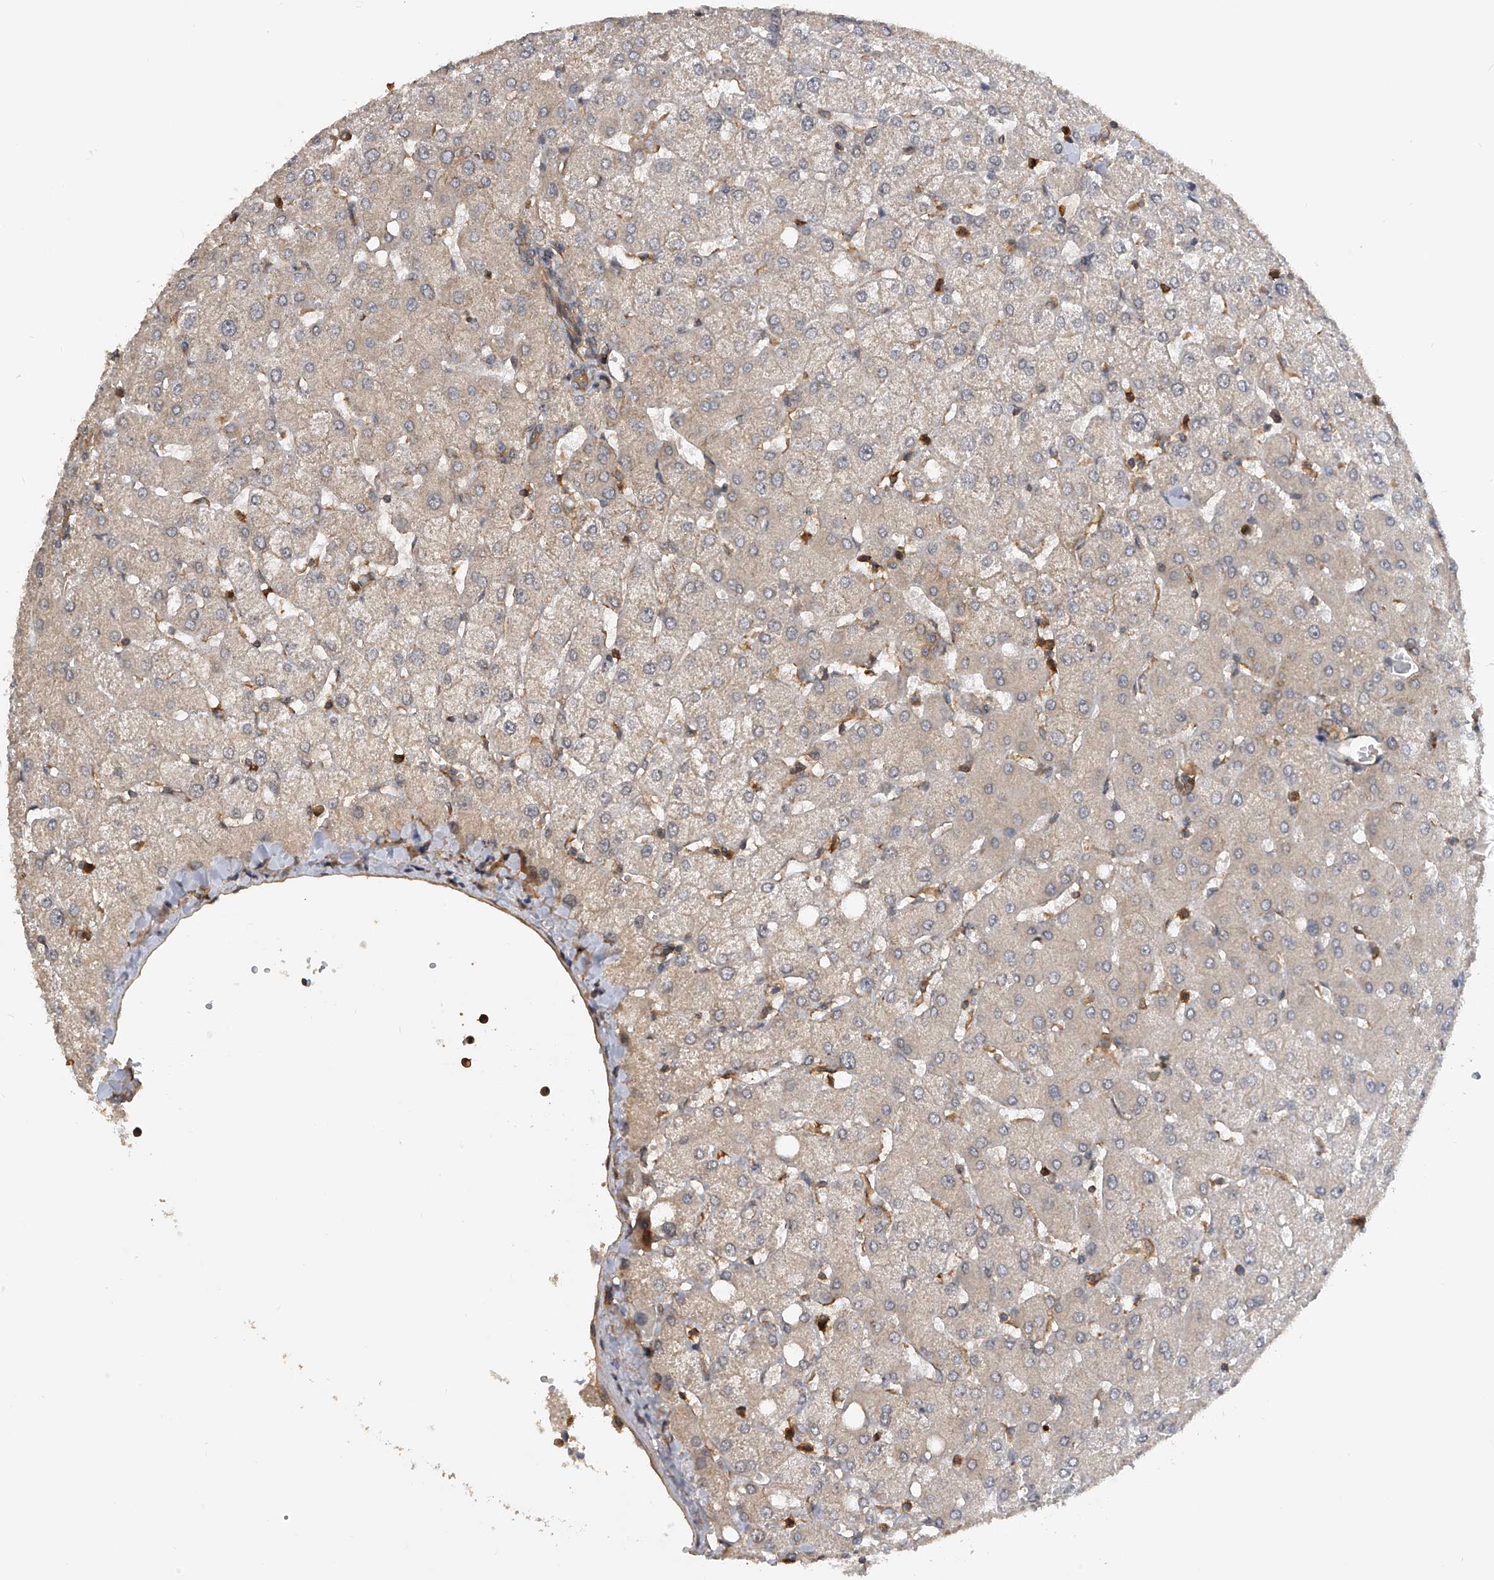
{"staining": {"intensity": "weak", "quantity": ">75%", "location": "cytoplasmic/membranous"}, "tissue": "liver", "cell_type": "Cholangiocytes", "image_type": "normal", "snomed": [{"axis": "morphology", "description": "Normal tissue, NOS"}, {"axis": "topography", "description": "Liver"}], "caption": "Liver stained with immunohistochemistry (IHC) reveals weak cytoplasmic/membranous expression in about >75% of cholangiocytes.", "gene": "PTPRA", "patient": {"sex": "female", "age": 54}}